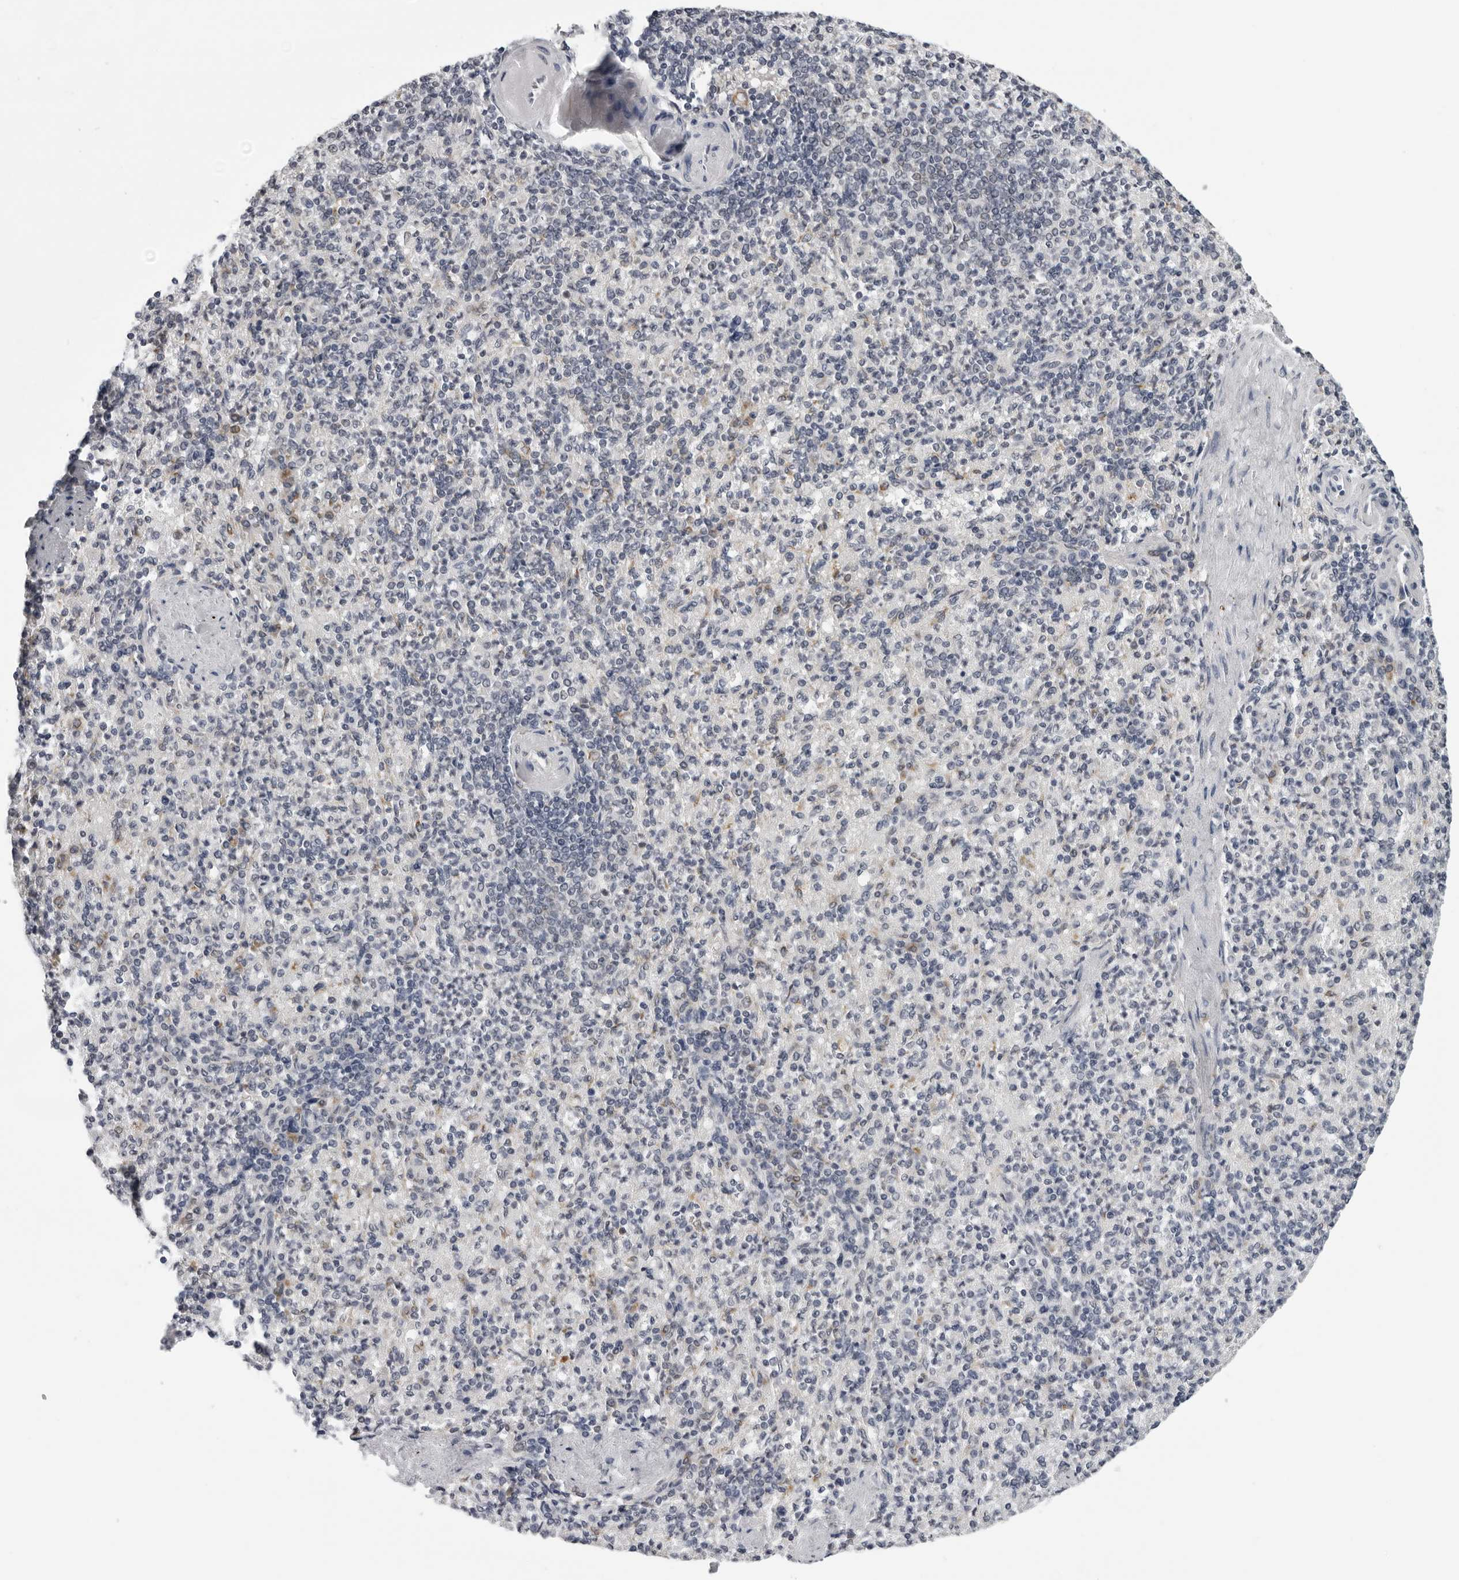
{"staining": {"intensity": "negative", "quantity": "none", "location": "none"}, "tissue": "spleen", "cell_type": "Cells in red pulp", "image_type": "normal", "snomed": [{"axis": "morphology", "description": "Normal tissue, NOS"}, {"axis": "topography", "description": "Spleen"}], "caption": "A photomicrograph of human spleen is negative for staining in cells in red pulp. (Stains: DAB immunohistochemistry with hematoxylin counter stain, Microscopy: brightfield microscopy at high magnification).", "gene": "CPT2", "patient": {"sex": "female", "age": 74}}